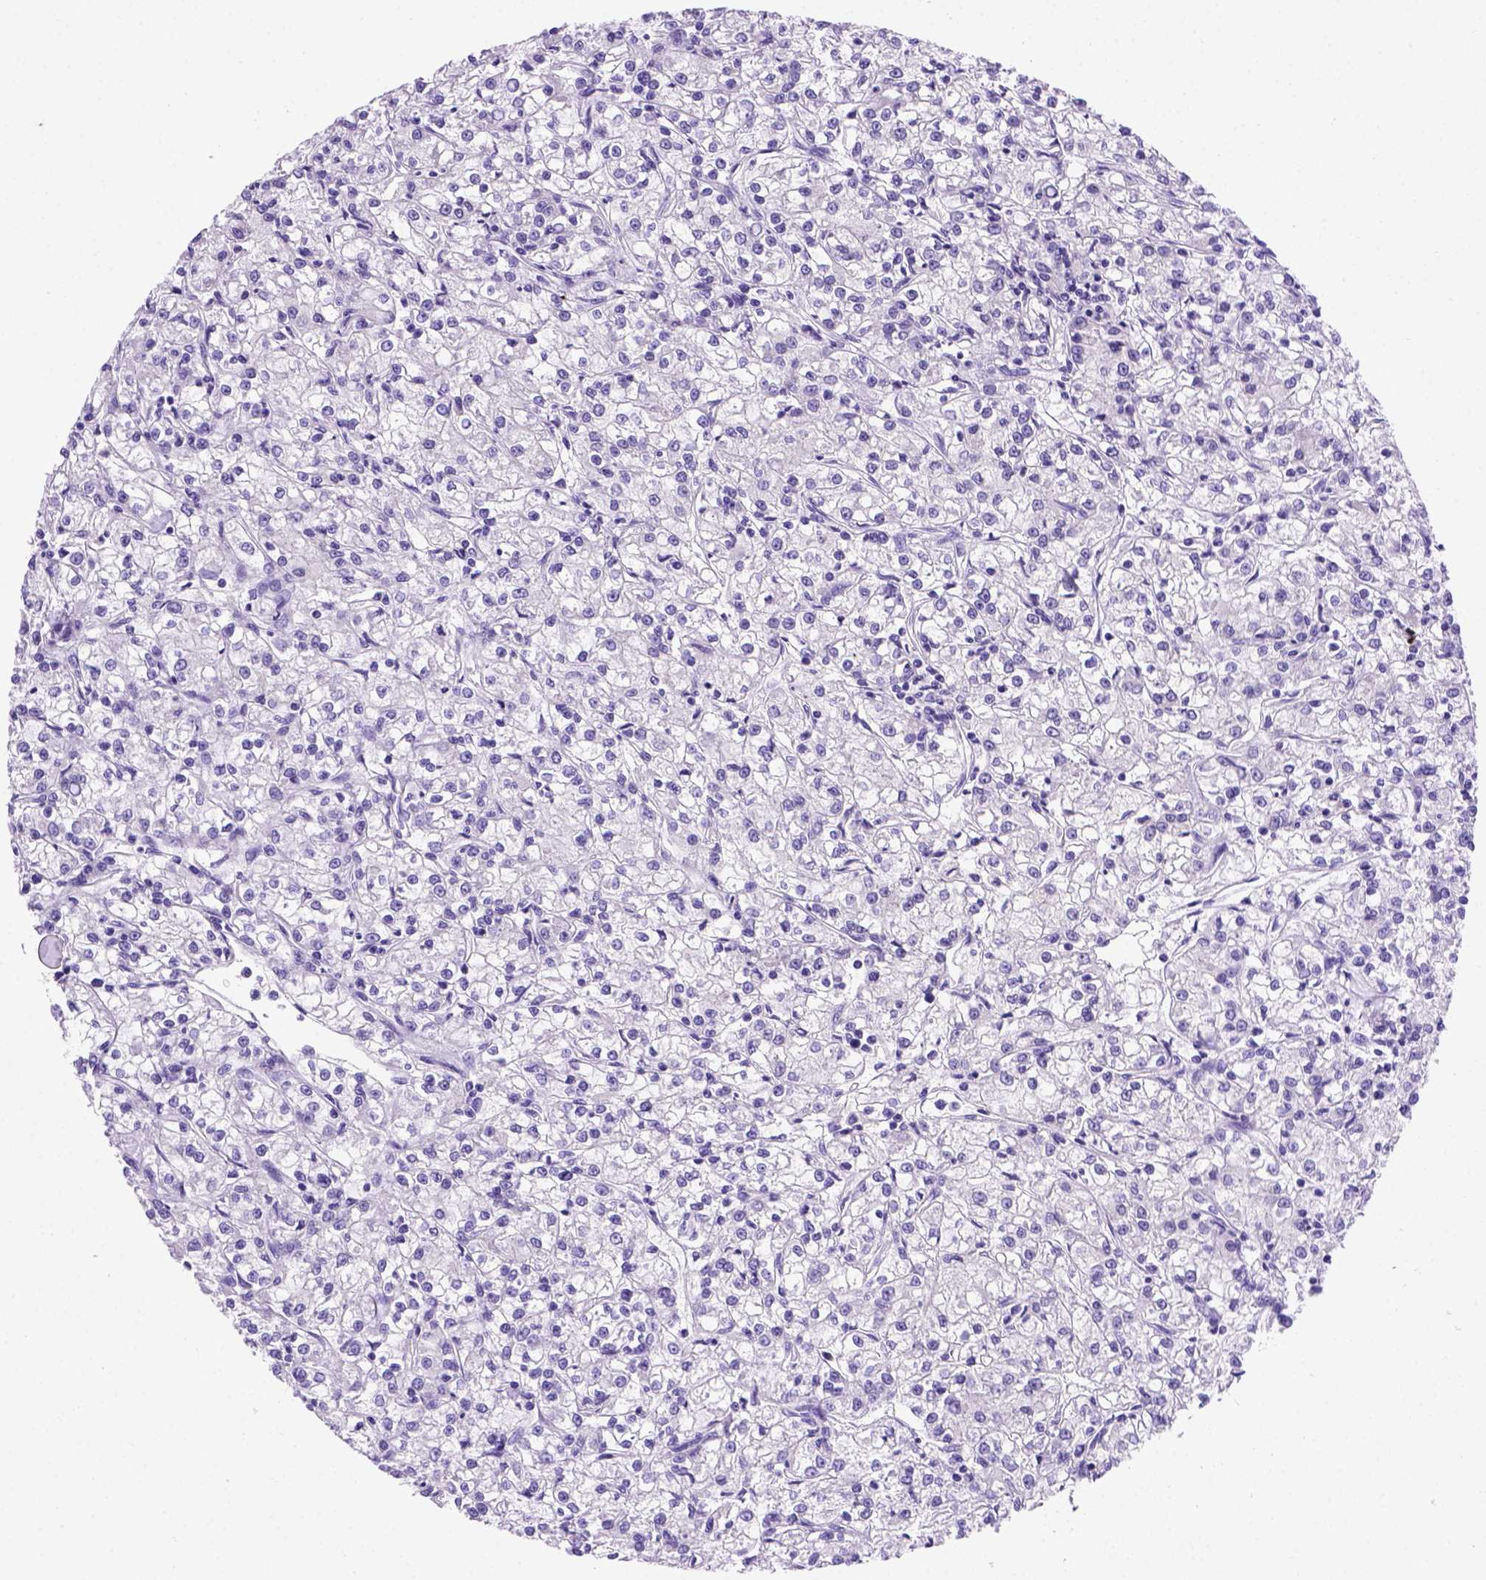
{"staining": {"intensity": "negative", "quantity": "none", "location": "none"}, "tissue": "renal cancer", "cell_type": "Tumor cells", "image_type": "cancer", "snomed": [{"axis": "morphology", "description": "Adenocarcinoma, NOS"}, {"axis": "topography", "description": "Kidney"}], "caption": "A micrograph of human renal cancer (adenocarcinoma) is negative for staining in tumor cells.", "gene": "FOXI1", "patient": {"sex": "female", "age": 59}}